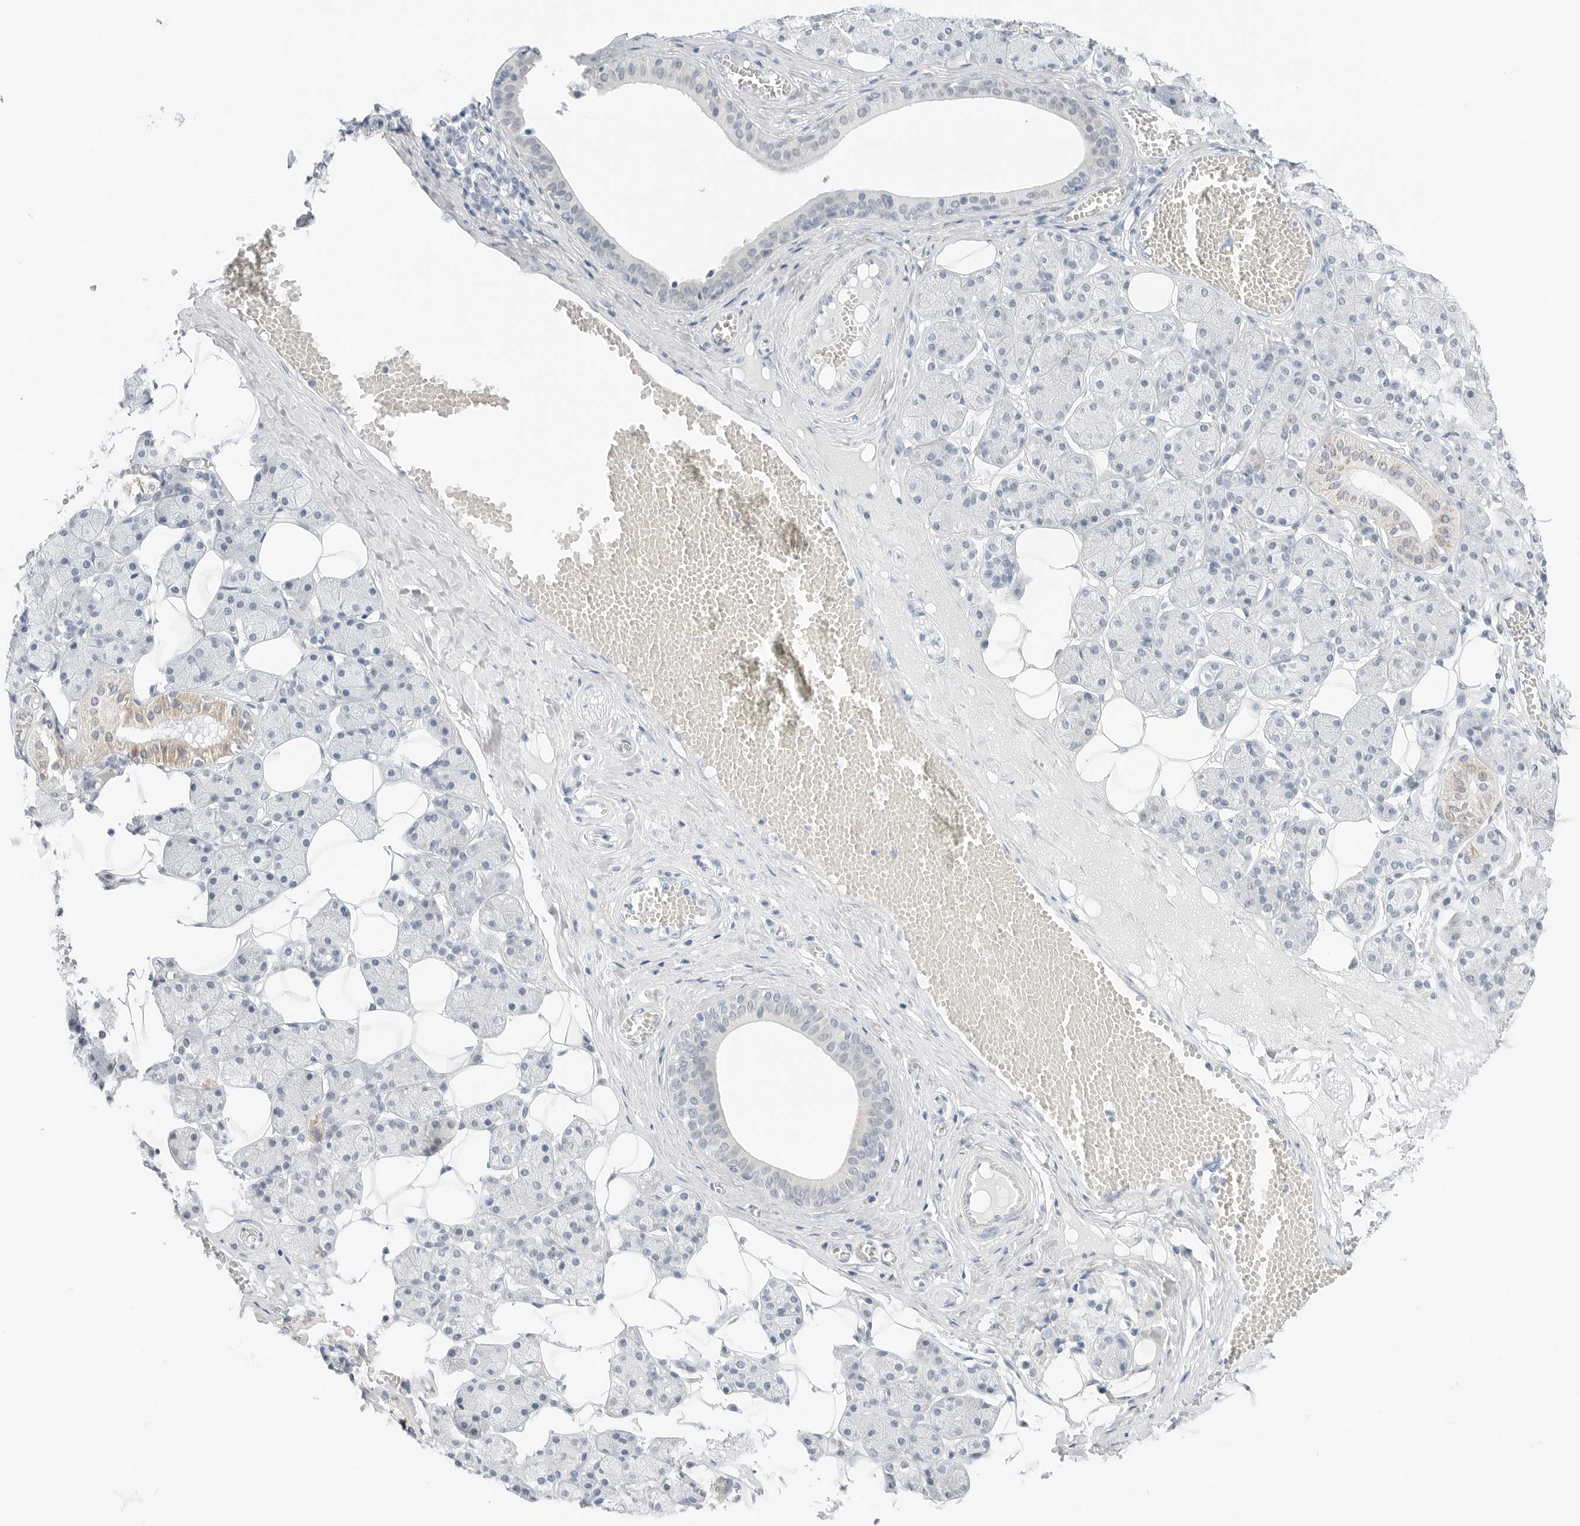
{"staining": {"intensity": "weak", "quantity": "<25%", "location": "cytoplasmic/membranous"}, "tissue": "salivary gland", "cell_type": "Glandular cells", "image_type": "normal", "snomed": [{"axis": "morphology", "description": "Normal tissue, NOS"}, {"axis": "topography", "description": "Salivary gland"}], "caption": "Unremarkable salivary gland was stained to show a protein in brown. There is no significant positivity in glandular cells.", "gene": "CCSAP", "patient": {"sex": "female", "age": 33}}